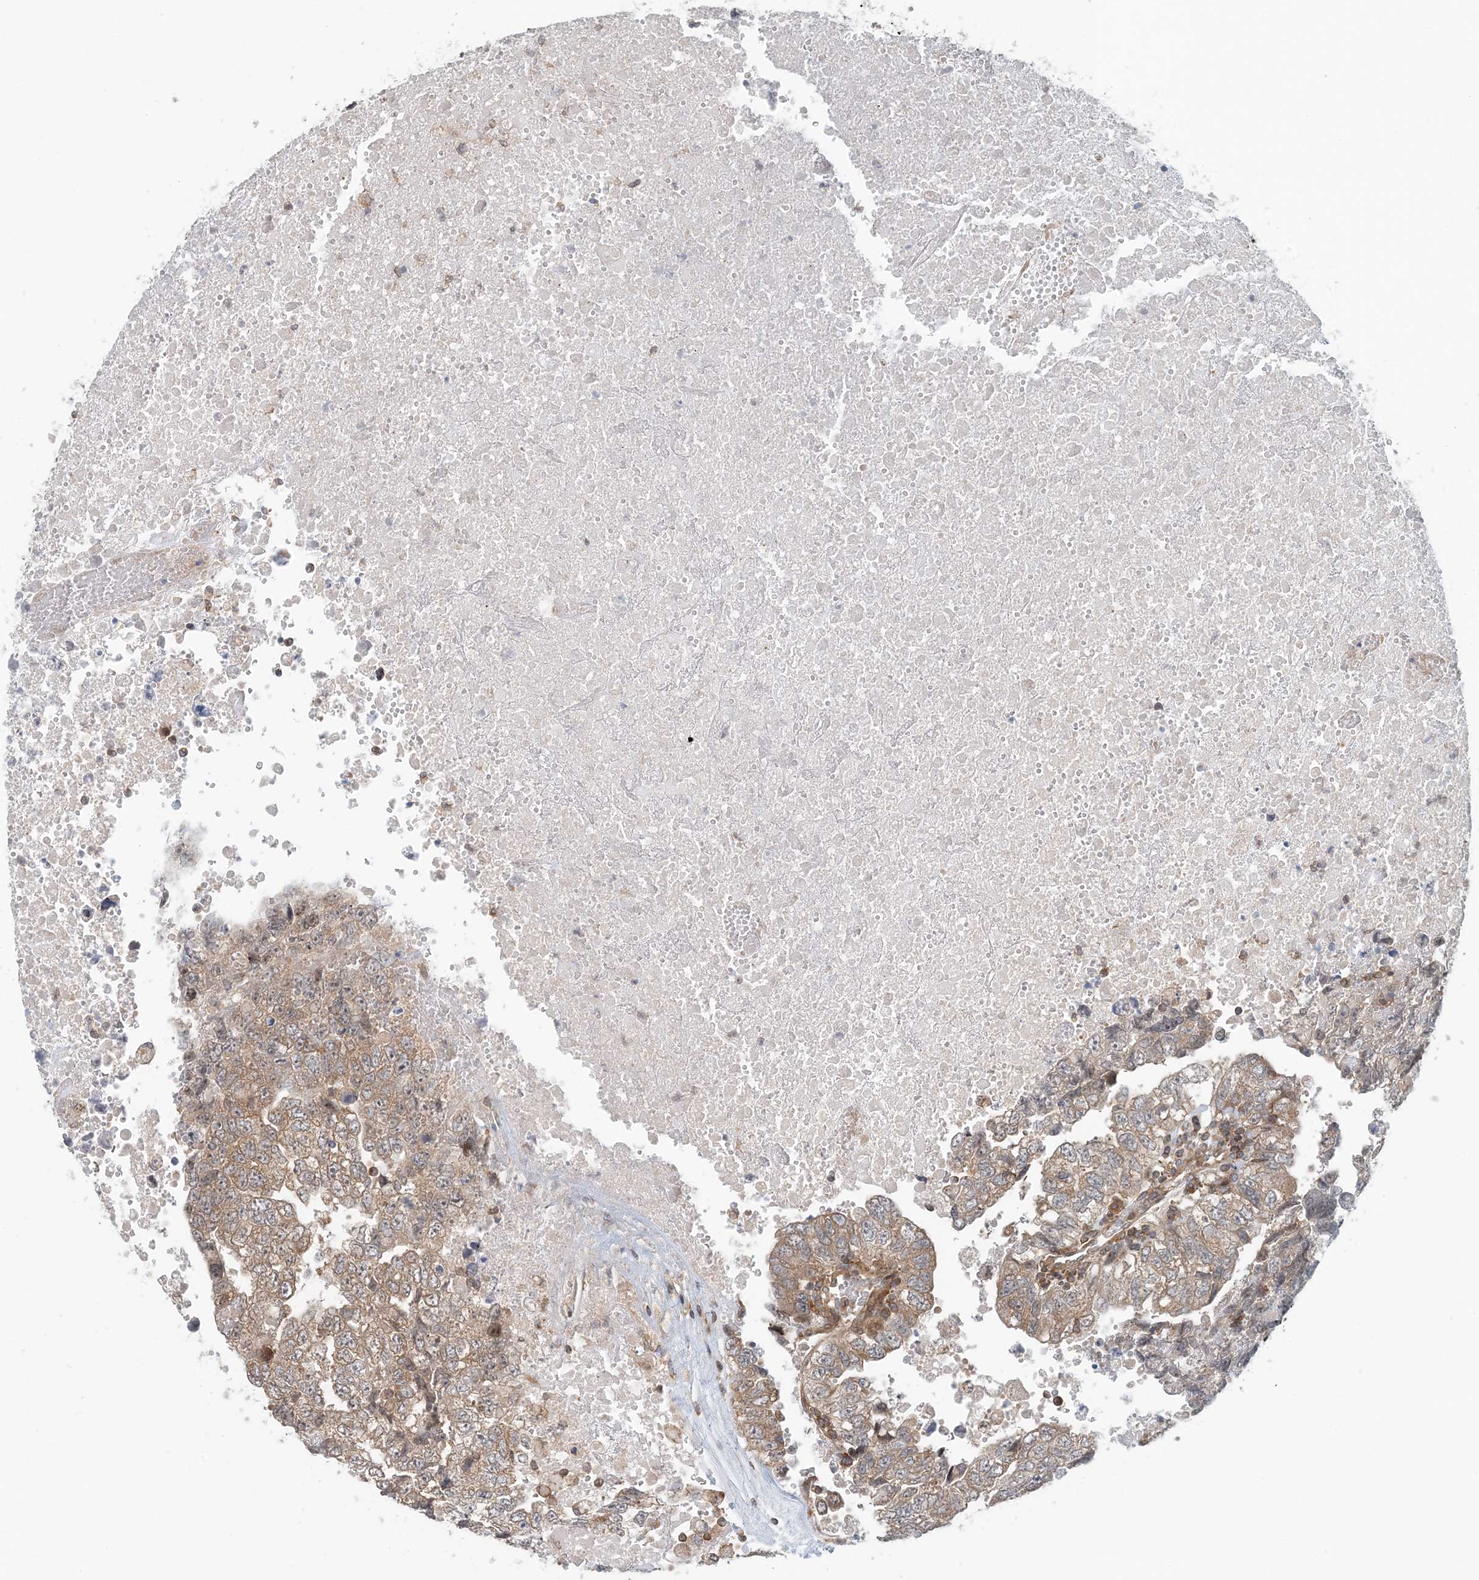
{"staining": {"intensity": "weak", "quantity": ">75%", "location": "cytoplasmic/membranous"}, "tissue": "testis cancer", "cell_type": "Tumor cells", "image_type": "cancer", "snomed": [{"axis": "morphology", "description": "Carcinoma, Embryonal, NOS"}, {"axis": "topography", "description": "Testis"}], "caption": "Immunohistochemical staining of human testis embryonal carcinoma demonstrates low levels of weak cytoplasmic/membranous staining in about >75% of tumor cells.", "gene": "ATP13A2", "patient": {"sex": "male", "age": 37}}